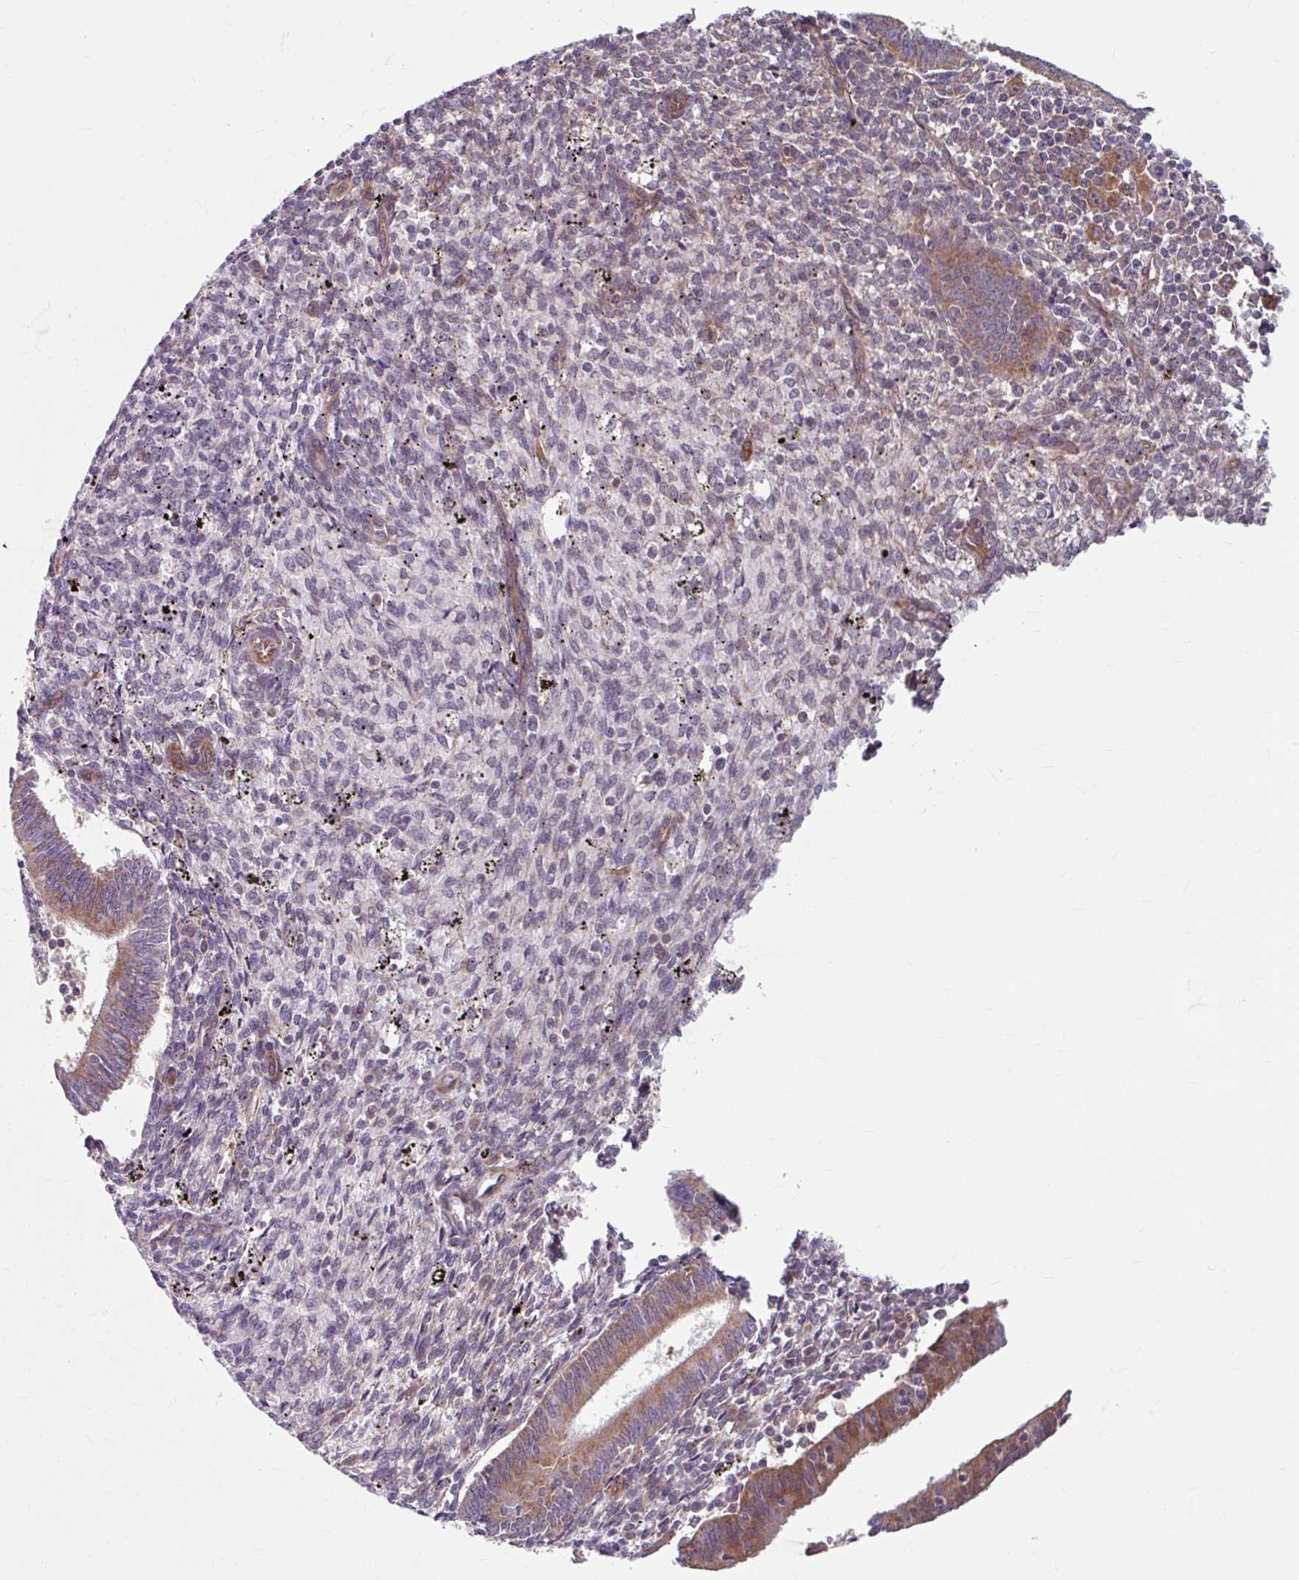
{"staining": {"intensity": "moderate", "quantity": "25%-75%", "location": "cytoplasmic/membranous"}, "tissue": "endometrium", "cell_type": "Cells in endometrial stroma", "image_type": "normal", "snomed": [{"axis": "morphology", "description": "Normal tissue, NOS"}, {"axis": "topography", "description": "Endometrium"}], "caption": "Immunohistochemical staining of benign human endometrium displays moderate cytoplasmic/membranous protein positivity in approximately 25%-75% of cells in endometrial stroma. (brown staining indicates protein expression, while blue staining denotes nuclei).", "gene": "DAAM2", "patient": {"sex": "female", "age": 41}}